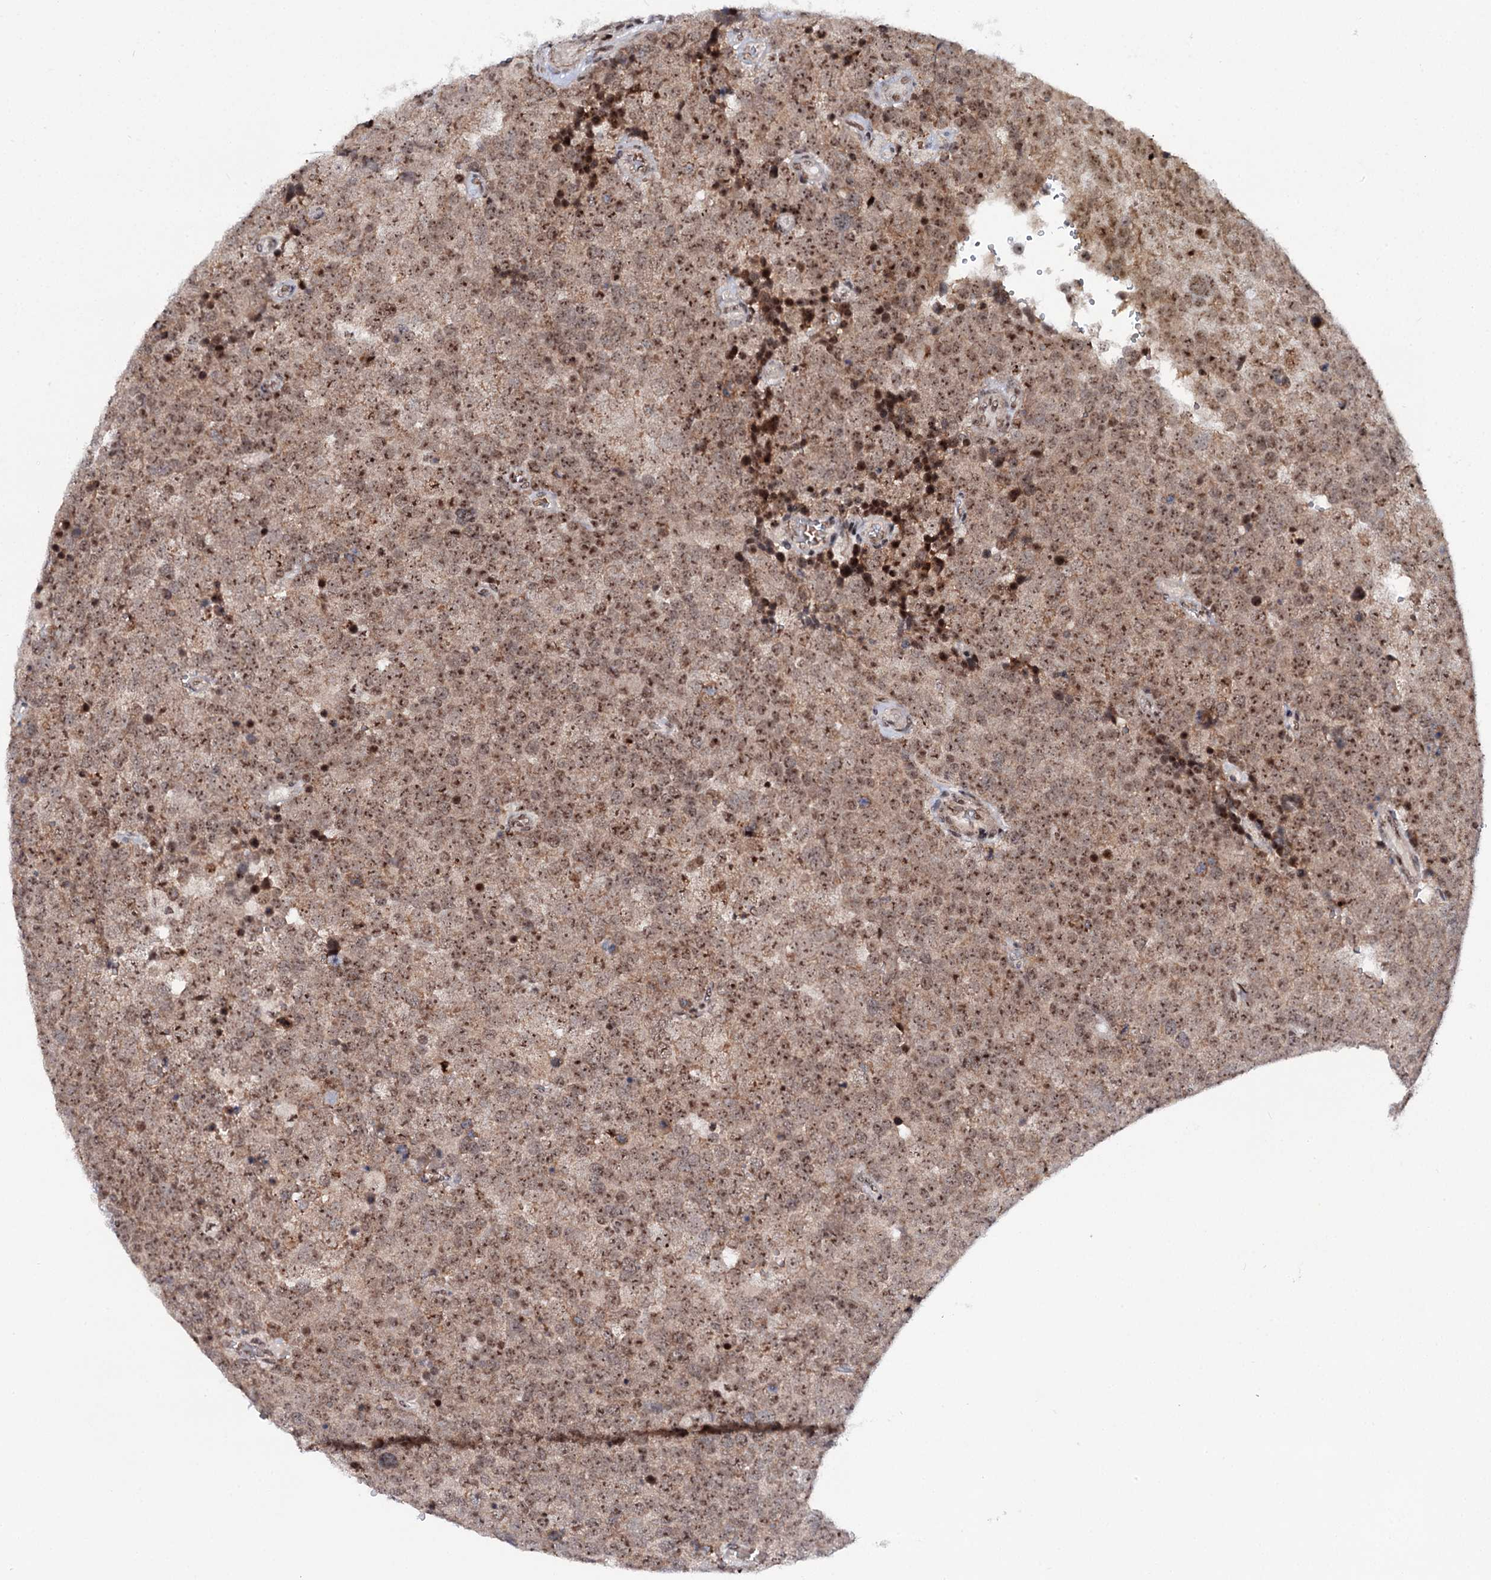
{"staining": {"intensity": "moderate", "quantity": ">75%", "location": "nuclear"}, "tissue": "testis cancer", "cell_type": "Tumor cells", "image_type": "cancer", "snomed": [{"axis": "morphology", "description": "Seminoma, NOS"}, {"axis": "topography", "description": "Testis"}], "caption": "Immunohistochemical staining of human testis cancer (seminoma) displays medium levels of moderate nuclear expression in about >75% of tumor cells.", "gene": "BUD13", "patient": {"sex": "male", "age": 71}}